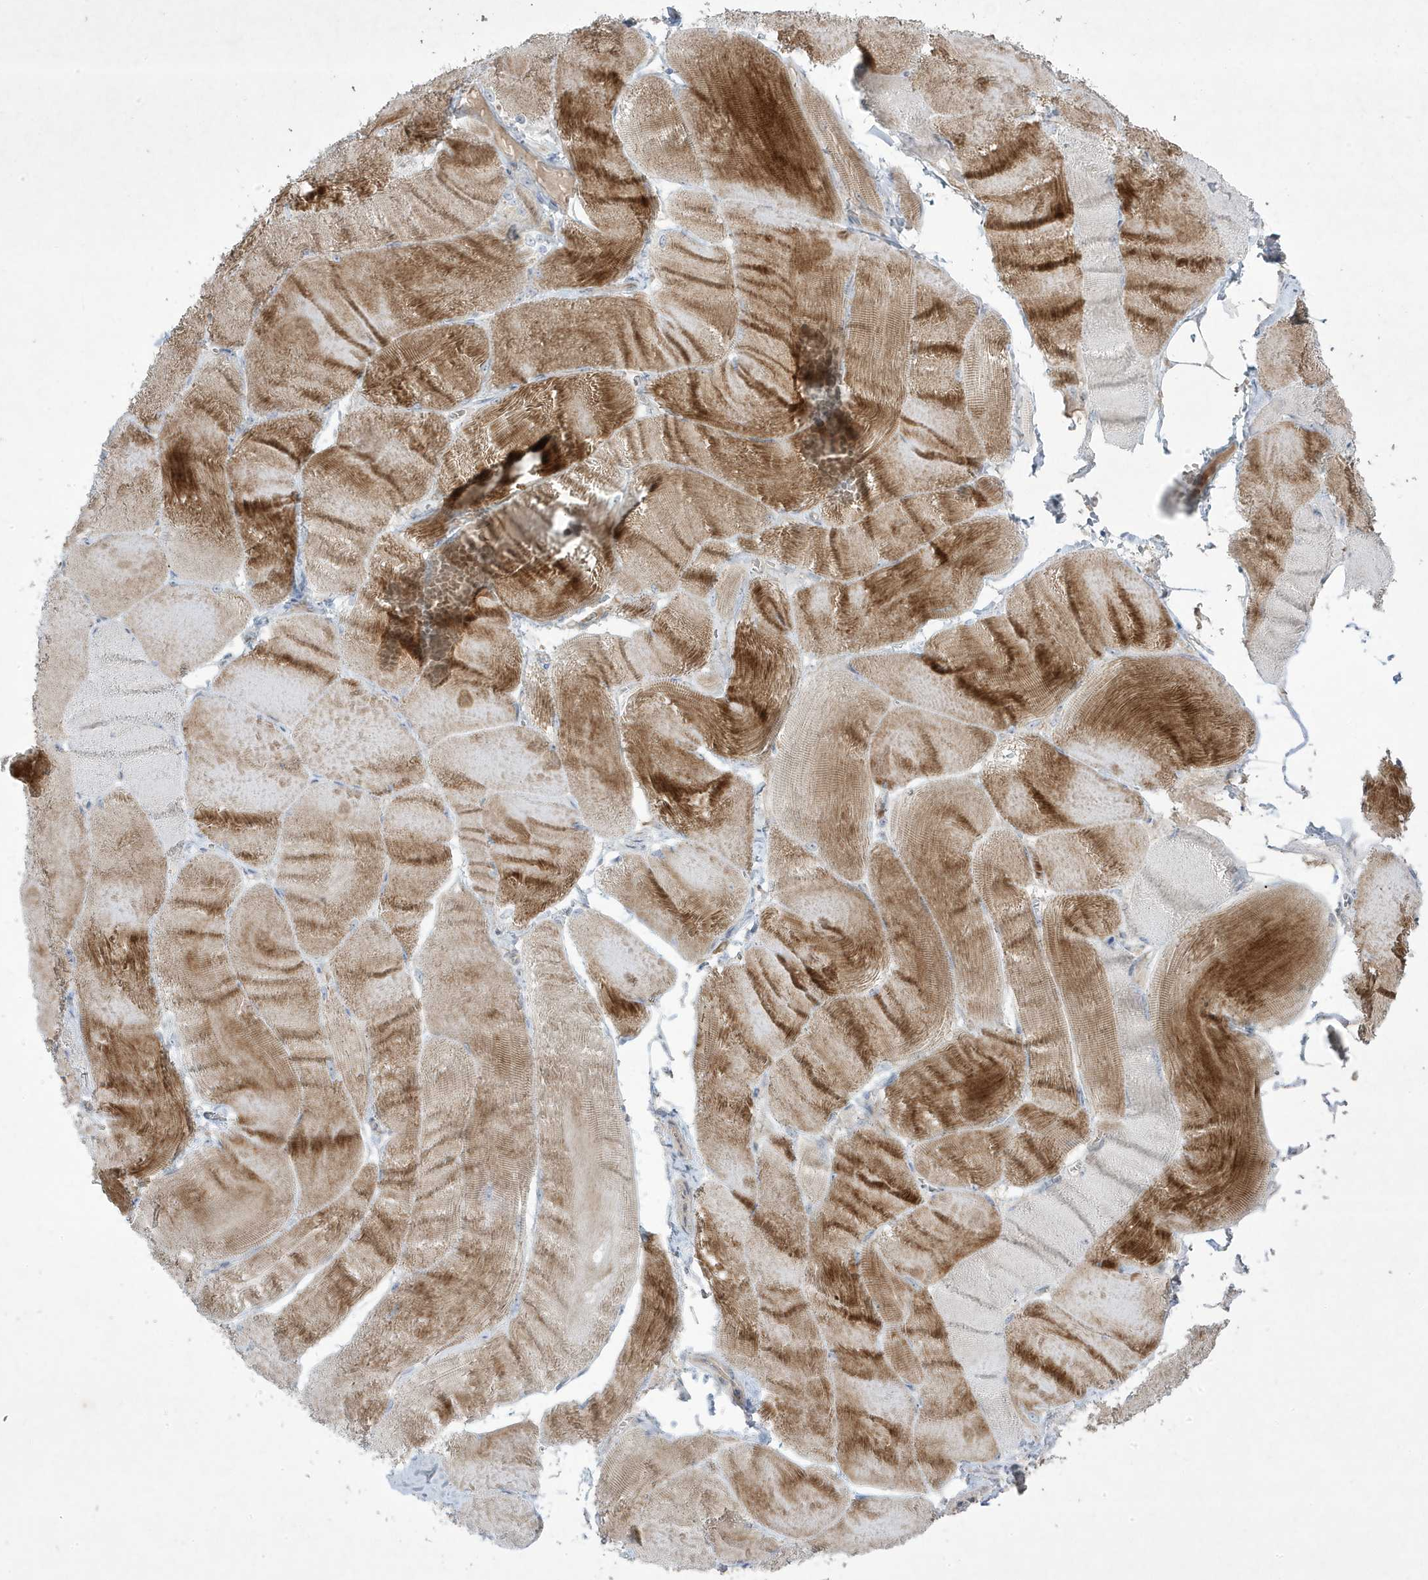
{"staining": {"intensity": "moderate", "quantity": "25%-75%", "location": "cytoplasmic/membranous"}, "tissue": "skeletal muscle", "cell_type": "Myocytes", "image_type": "normal", "snomed": [{"axis": "morphology", "description": "Normal tissue, NOS"}, {"axis": "morphology", "description": "Basal cell carcinoma"}, {"axis": "topography", "description": "Skeletal muscle"}], "caption": "This image exhibits immunohistochemistry staining of normal human skeletal muscle, with medium moderate cytoplasmic/membranous expression in about 25%-75% of myocytes.", "gene": "RGL4", "patient": {"sex": "female", "age": 64}}